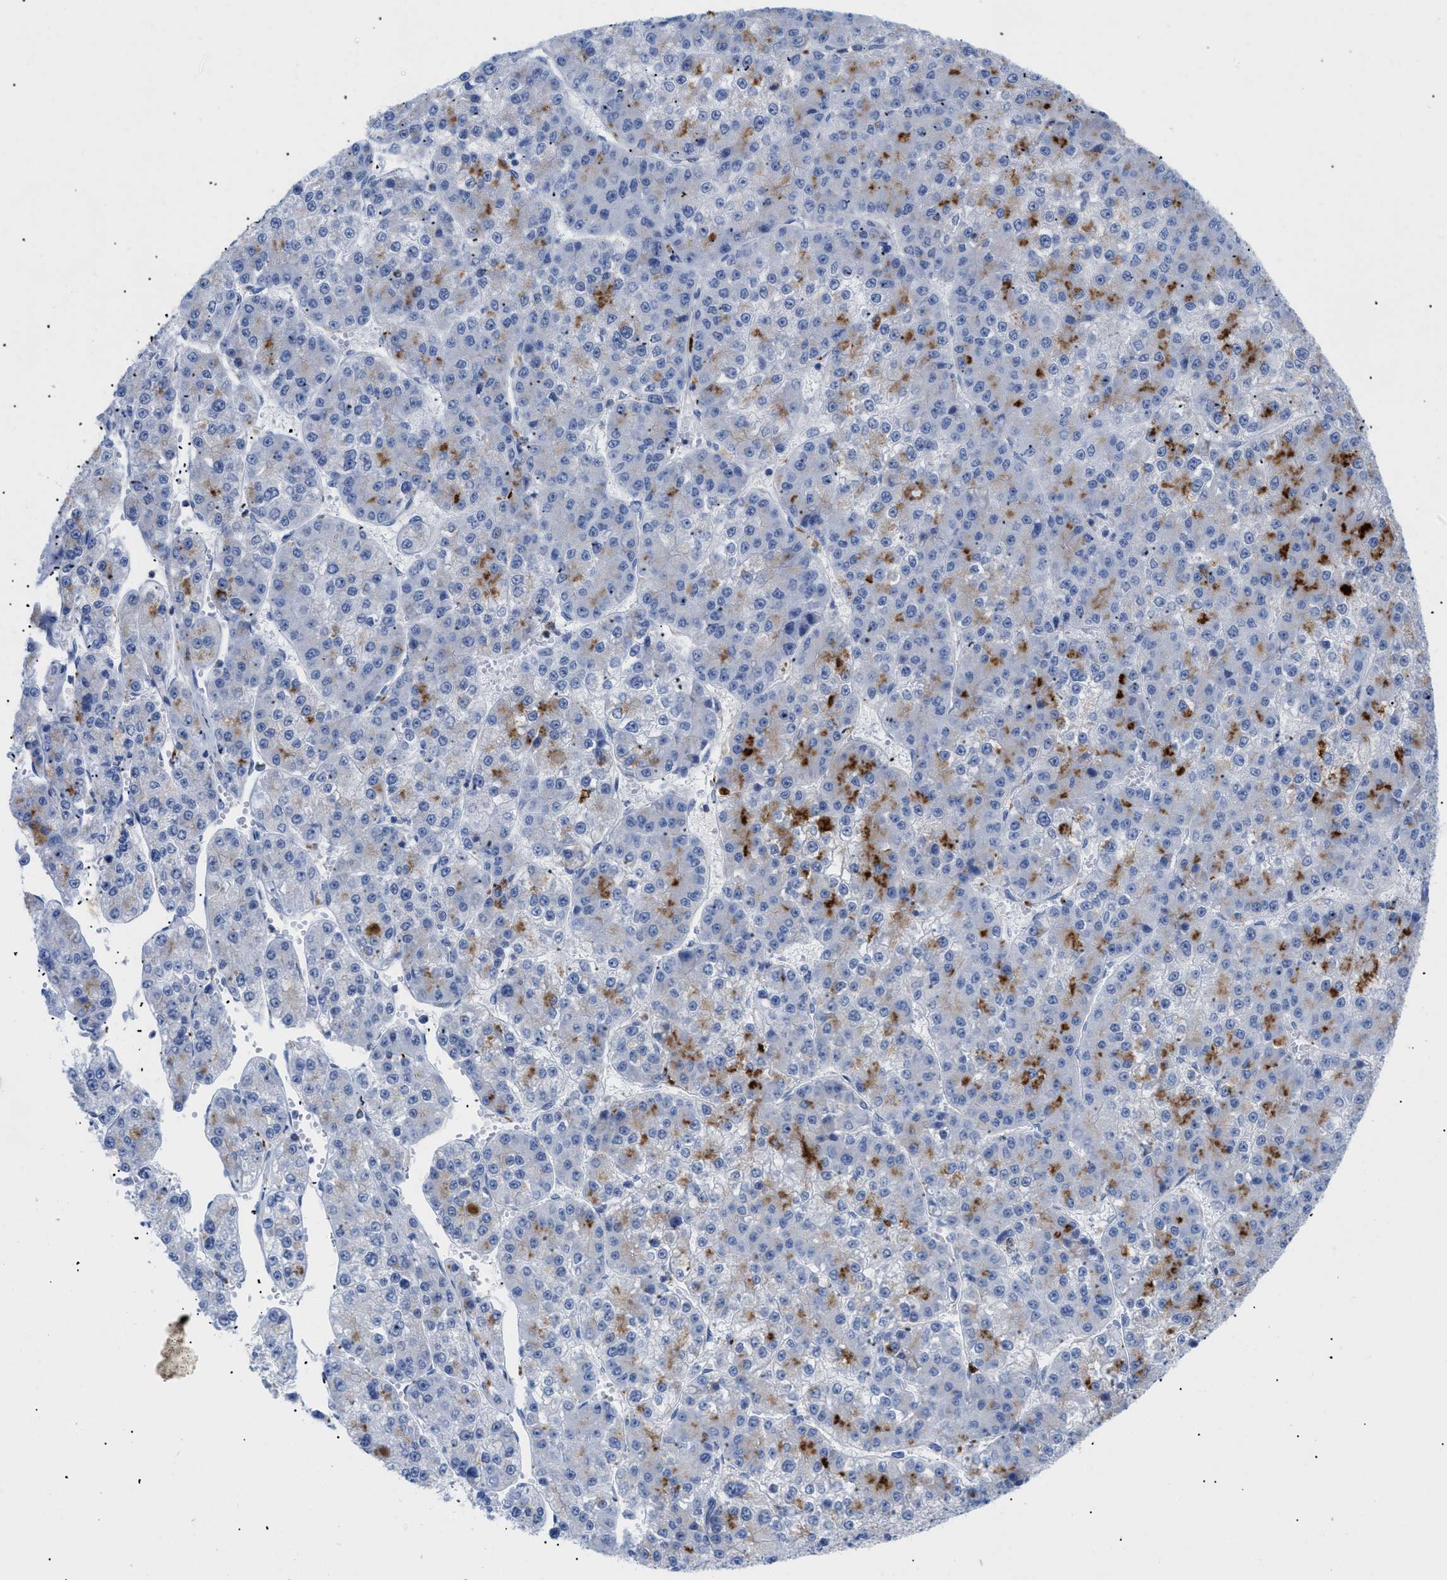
{"staining": {"intensity": "strong", "quantity": "<25%", "location": "cytoplasmic/membranous"}, "tissue": "liver cancer", "cell_type": "Tumor cells", "image_type": "cancer", "snomed": [{"axis": "morphology", "description": "Carcinoma, Hepatocellular, NOS"}, {"axis": "topography", "description": "Liver"}], "caption": "Tumor cells reveal medium levels of strong cytoplasmic/membranous expression in approximately <25% of cells in human hepatocellular carcinoma (liver).", "gene": "DRAM2", "patient": {"sex": "female", "age": 73}}